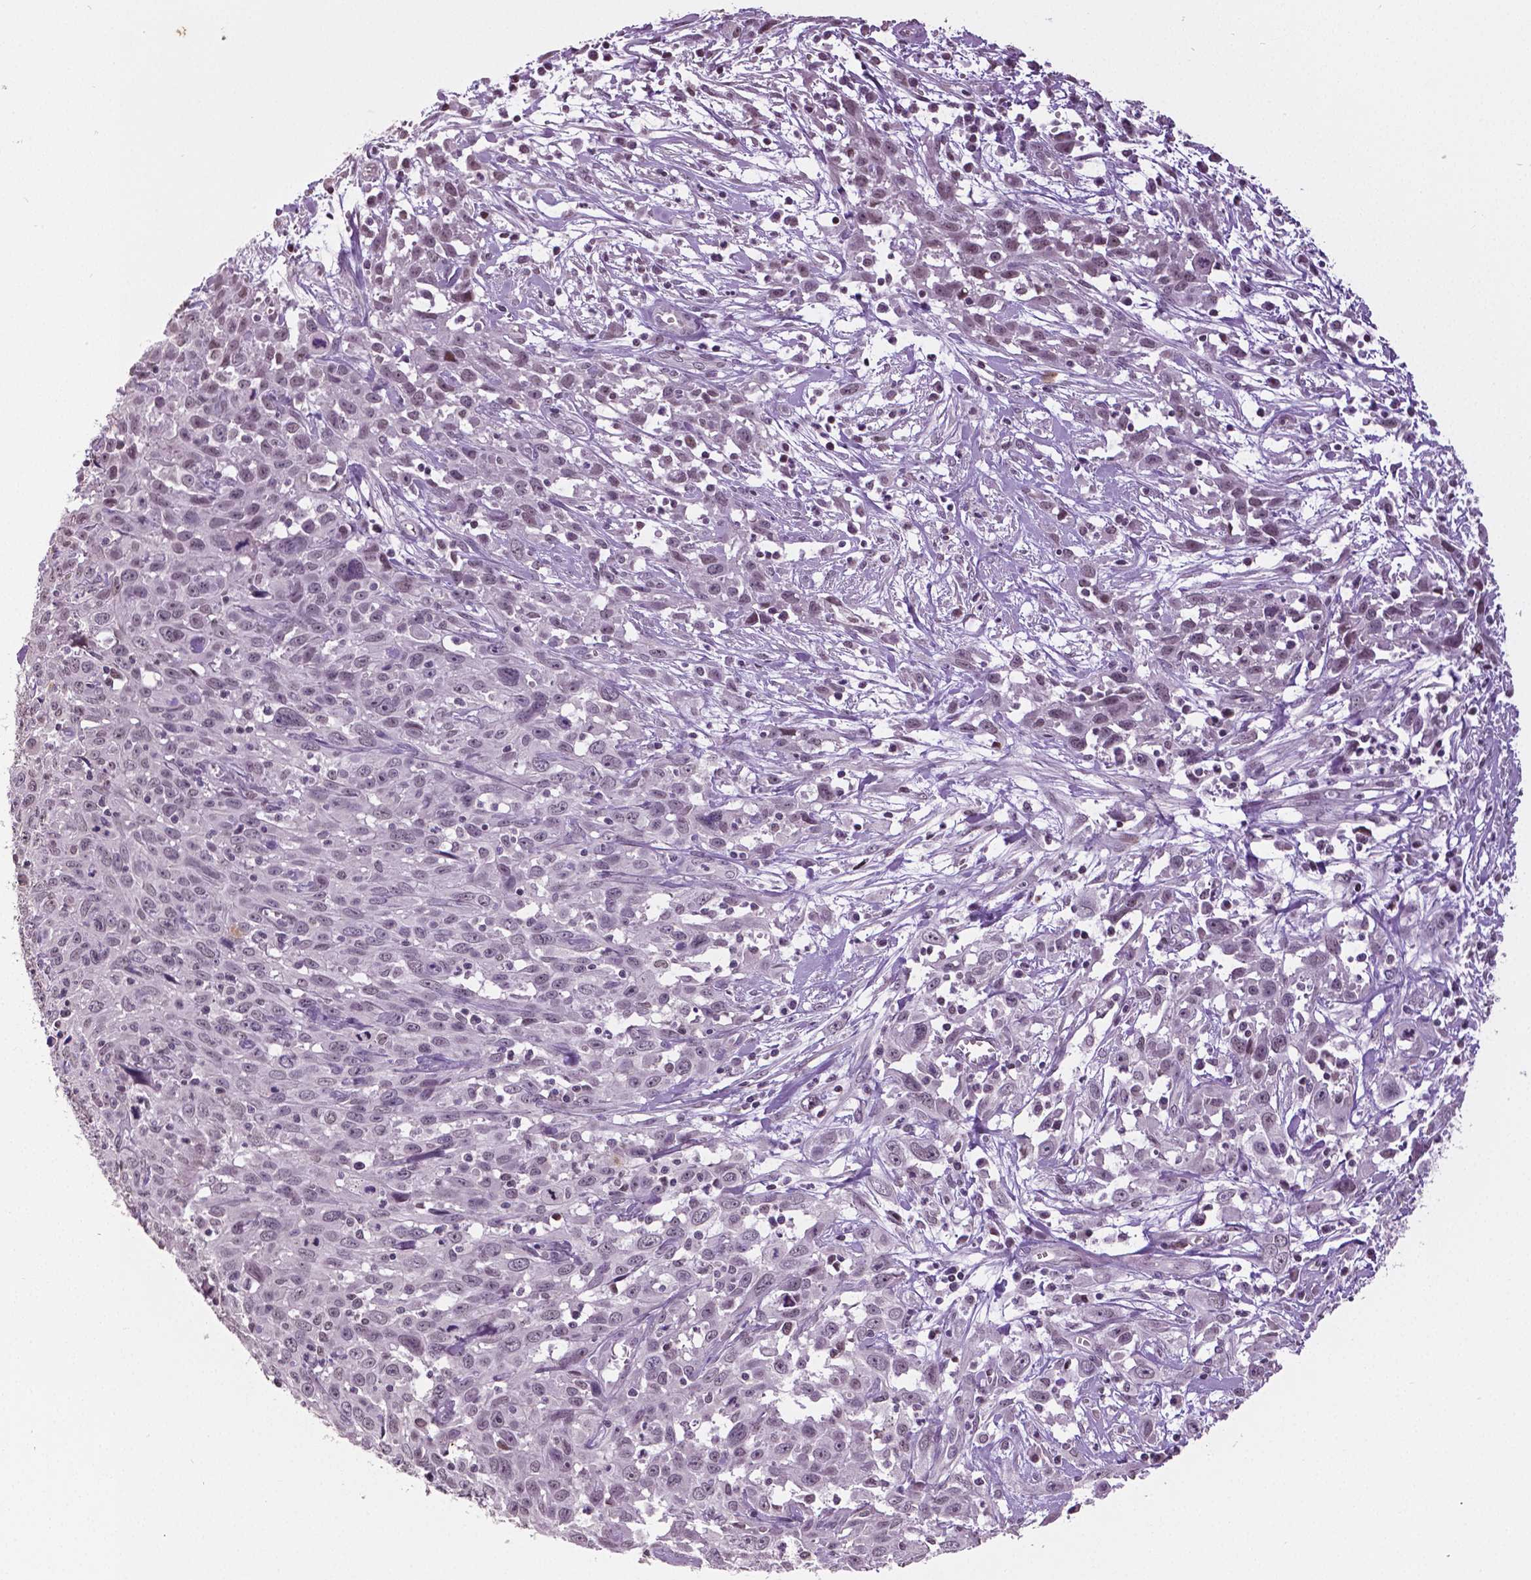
{"staining": {"intensity": "weak", "quantity": "25%-75%", "location": "nuclear"}, "tissue": "cervical cancer", "cell_type": "Tumor cells", "image_type": "cancer", "snomed": [{"axis": "morphology", "description": "Squamous cell carcinoma, NOS"}, {"axis": "topography", "description": "Cervix"}], "caption": "This is a histology image of immunohistochemistry staining of squamous cell carcinoma (cervical), which shows weak positivity in the nuclear of tumor cells.", "gene": "DLX5", "patient": {"sex": "female", "age": 38}}